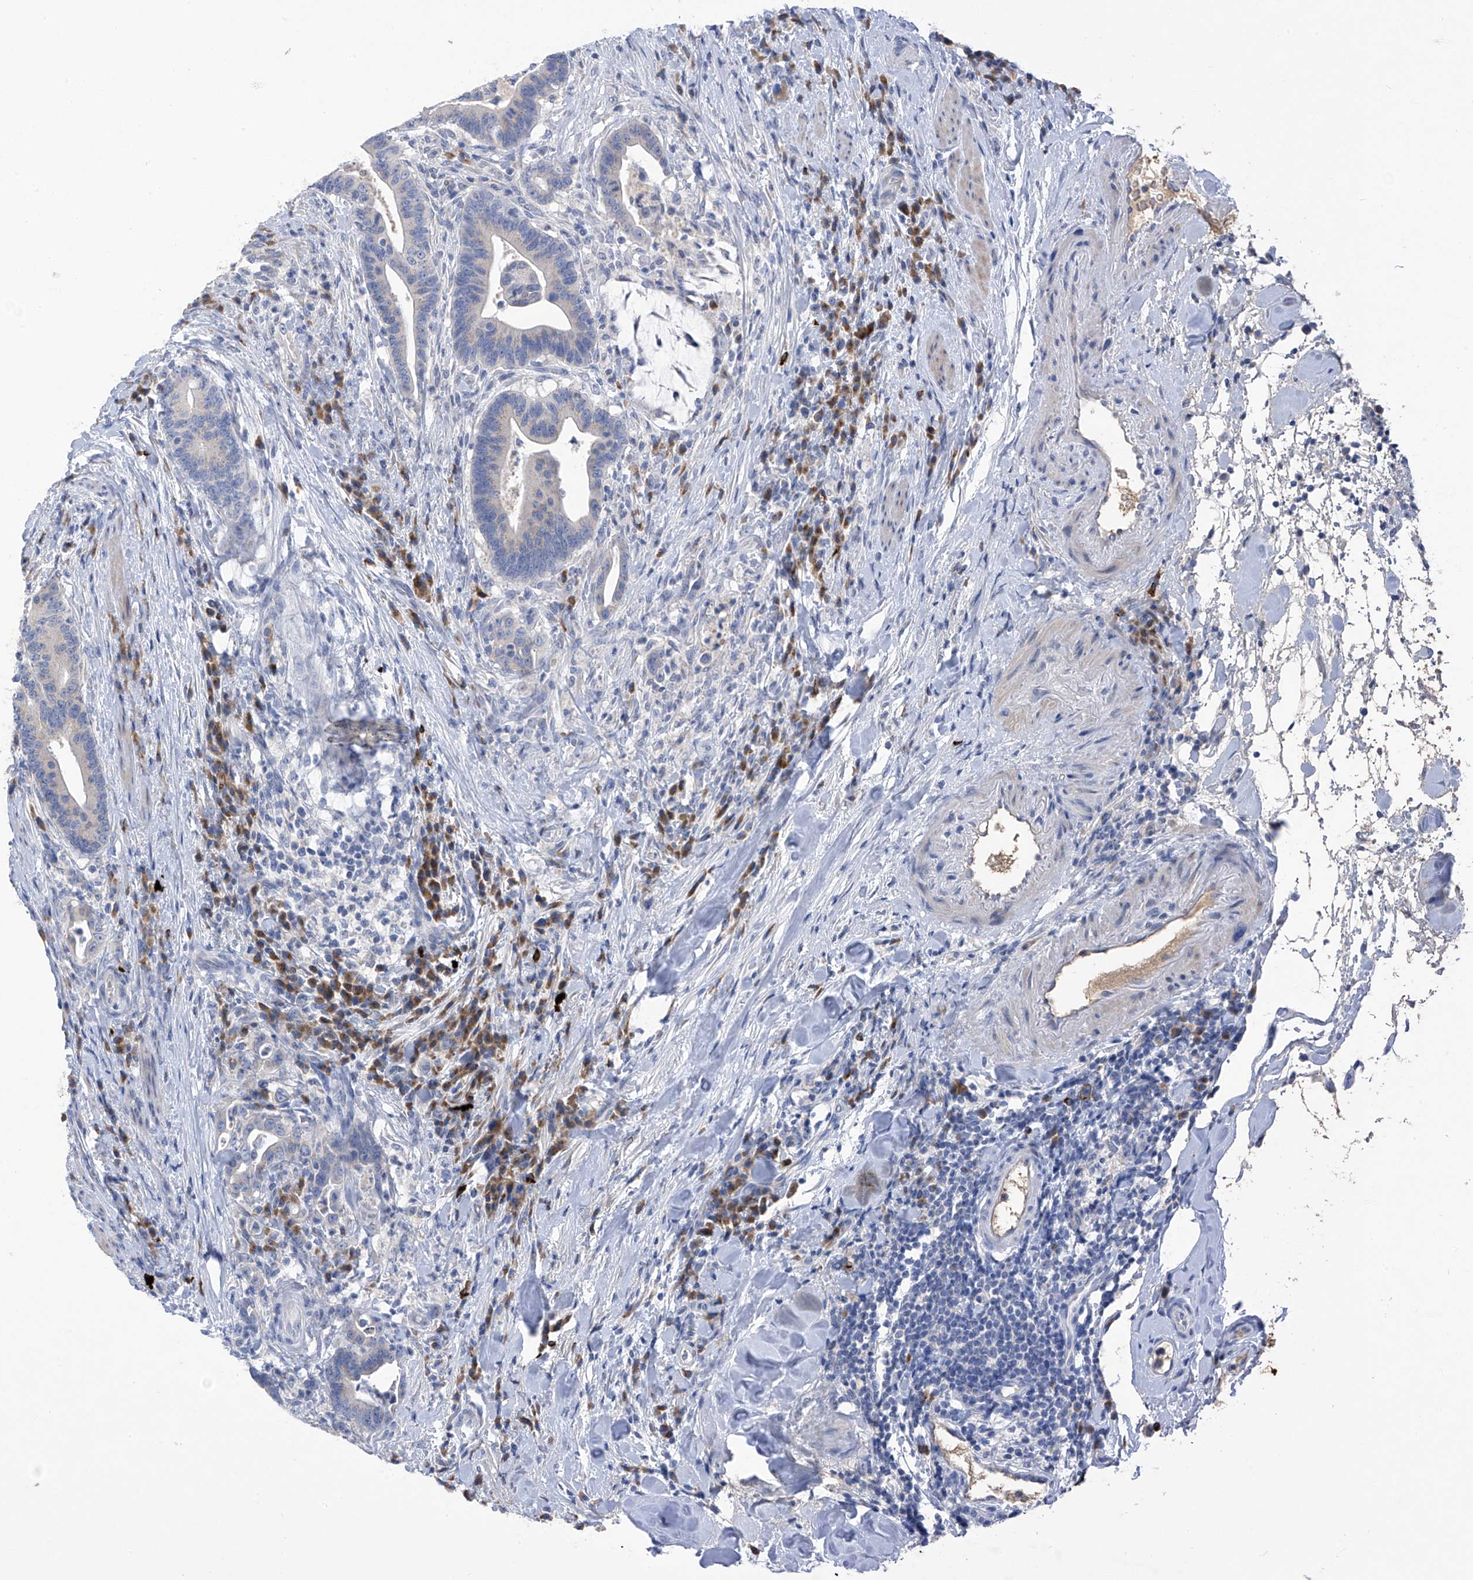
{"staining": {"intensity": "weak", "quantity": "<25%", "location": "cytoplasmic/membranous"}, "tissue": "colorectal cancer", "cell_type": "Tumor cells", "image_type": "cancer", "snomed": [{"axis": "morphology", "description": "Adenocarcinoma, NOS"}, {"axis": "topography", "description": "Colon"}], "caption": "This is a image of immunohistochemistry staining of colorectal cancer (adenocarcinoma), which shows no staining in tumor cells.", "gene": "SLCO4A1", "patient": {"sex": "female", "age": 66}}